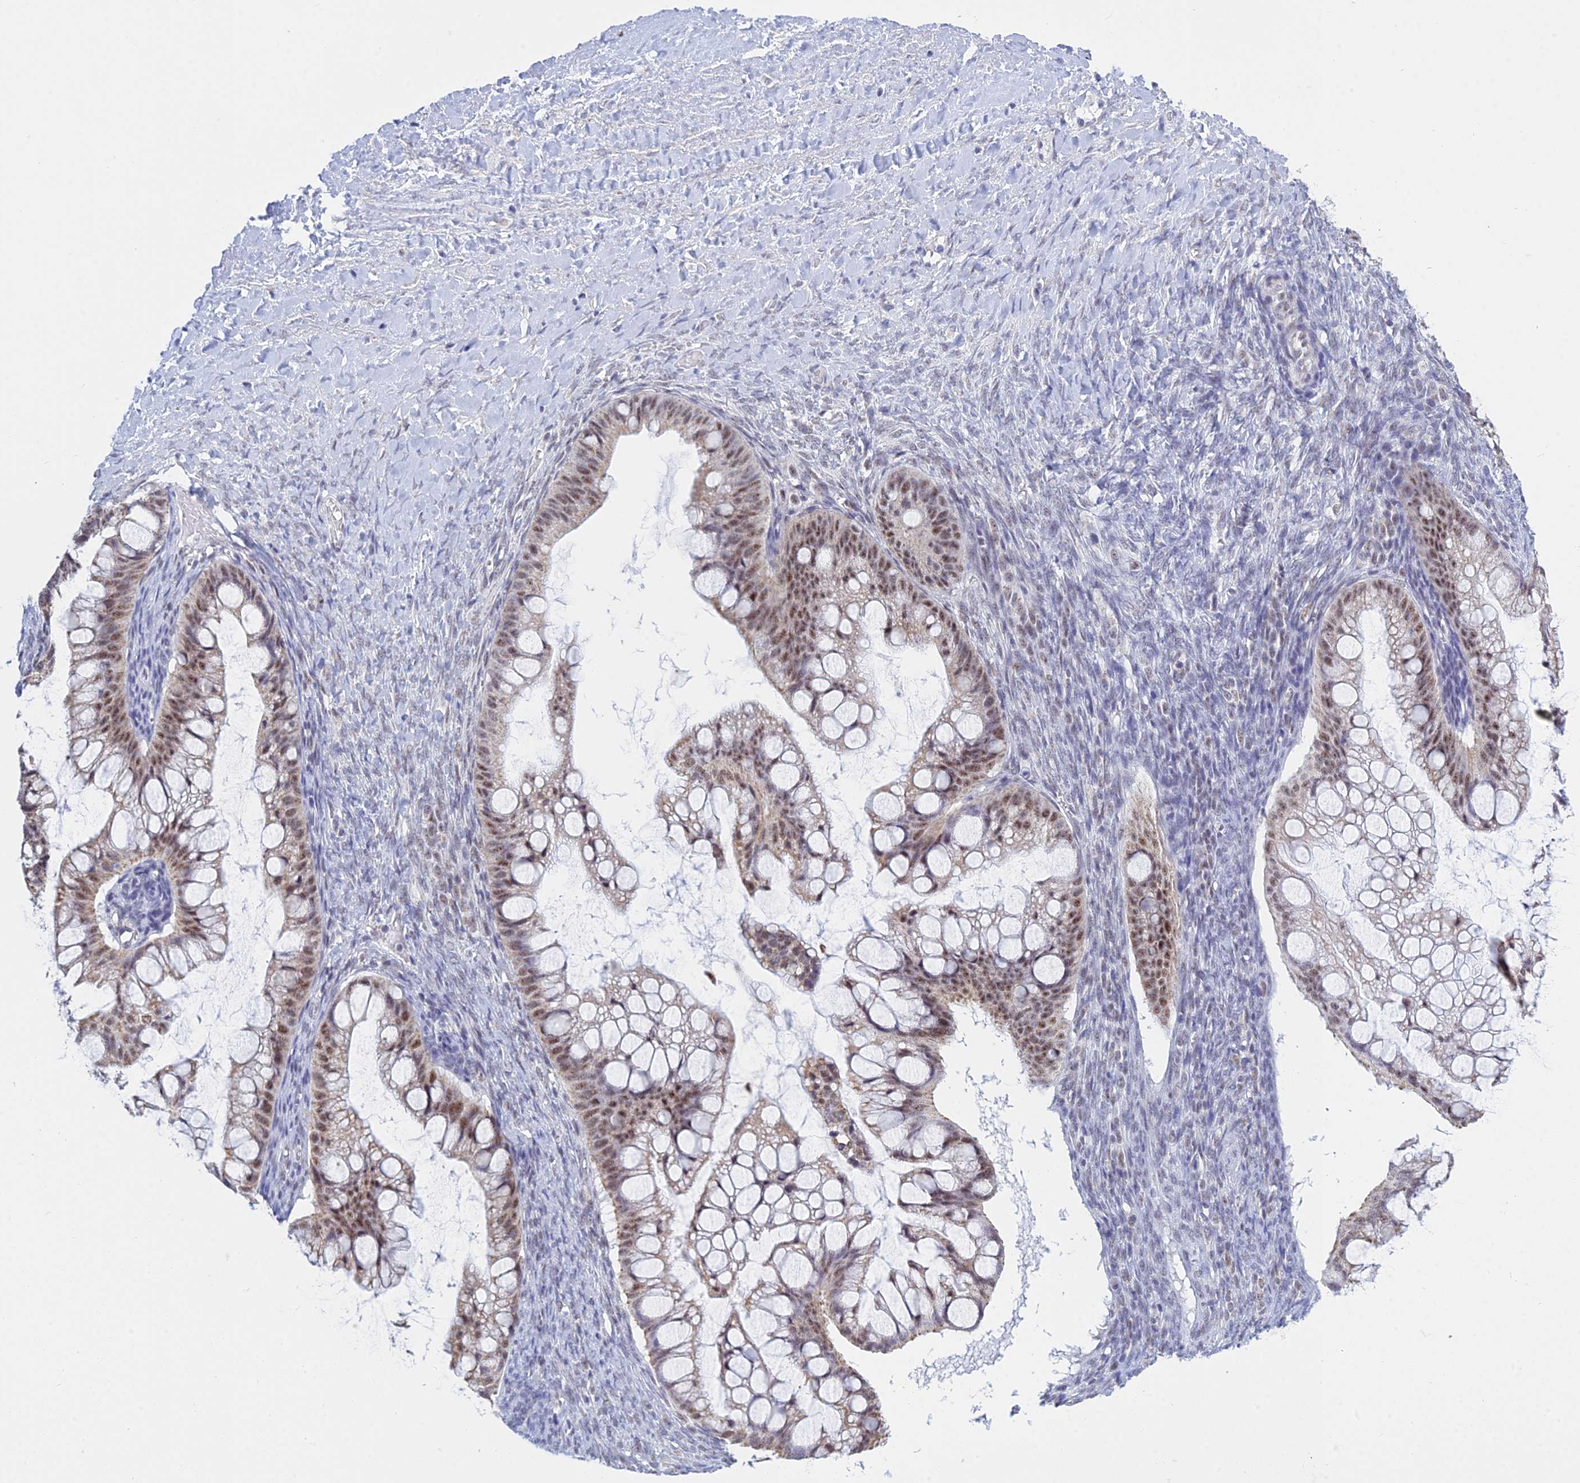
{"staining": {"intensity": "moderate", "quantity": ">75%", "location": "nuclear"}, "tissue": "ovarian cancer", "cell_type": "Tumor cells", "image_type": "cancer", "snomed": [{"axis": "morphology", "description": "Cystadenocarcinoma, mucinous, NOS"}, {"axis": "topography", "description": "Ovary"}], "caption": "Immunohistochemistry (IHC) of ovarian cancer (mucinous cystadenocarcinoma) reveals medium levels of moderate nuclear expression in approximately >75% of tumor cells. (DAB = brown stain, brightfield microscopy at high magnification).", "gene": "KLF14", "patient": {"sex": "female", "age": 73}}